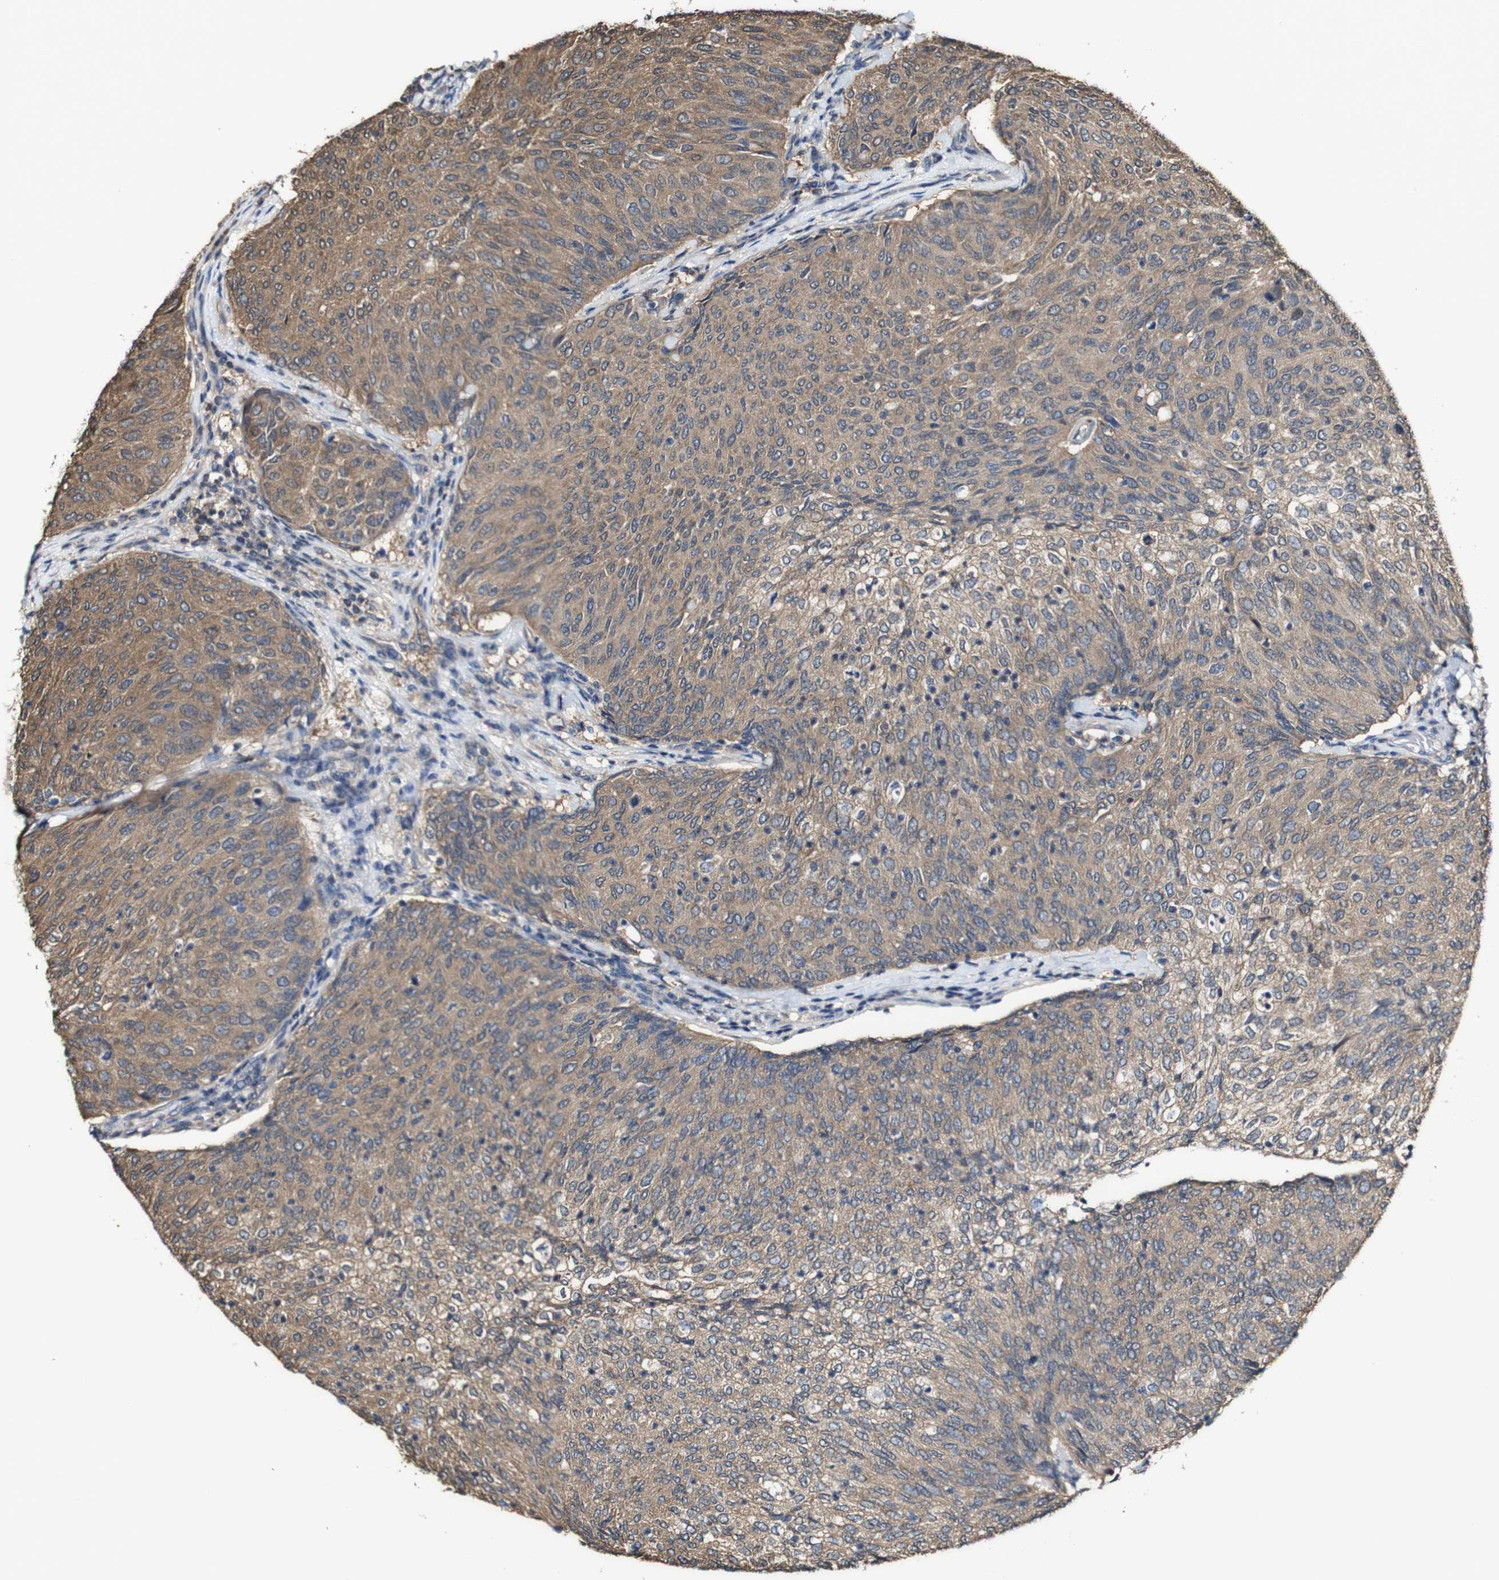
{"staining": {"intensity": "moderate", "quantity": ">75%", "location": "cytoplasmic/membranous"}, "tissue": "urothelial cancer", "cell_type": "Tumor cells", "image_type": "cancer", "snomed": [{"axis": "morphology", "description": "Urothelial carcinoma, Low grade"}, {"axis": "topography", "description": "Urinary bladder"}], "caption": "Human urothelial cancer stained with a brown dye demonstrates moderate cytoplasmic/membranous positive expression in about >75% of tumor cells.", "gene": "PTPRR", "patient": {"sex": "female", "age": 79}}